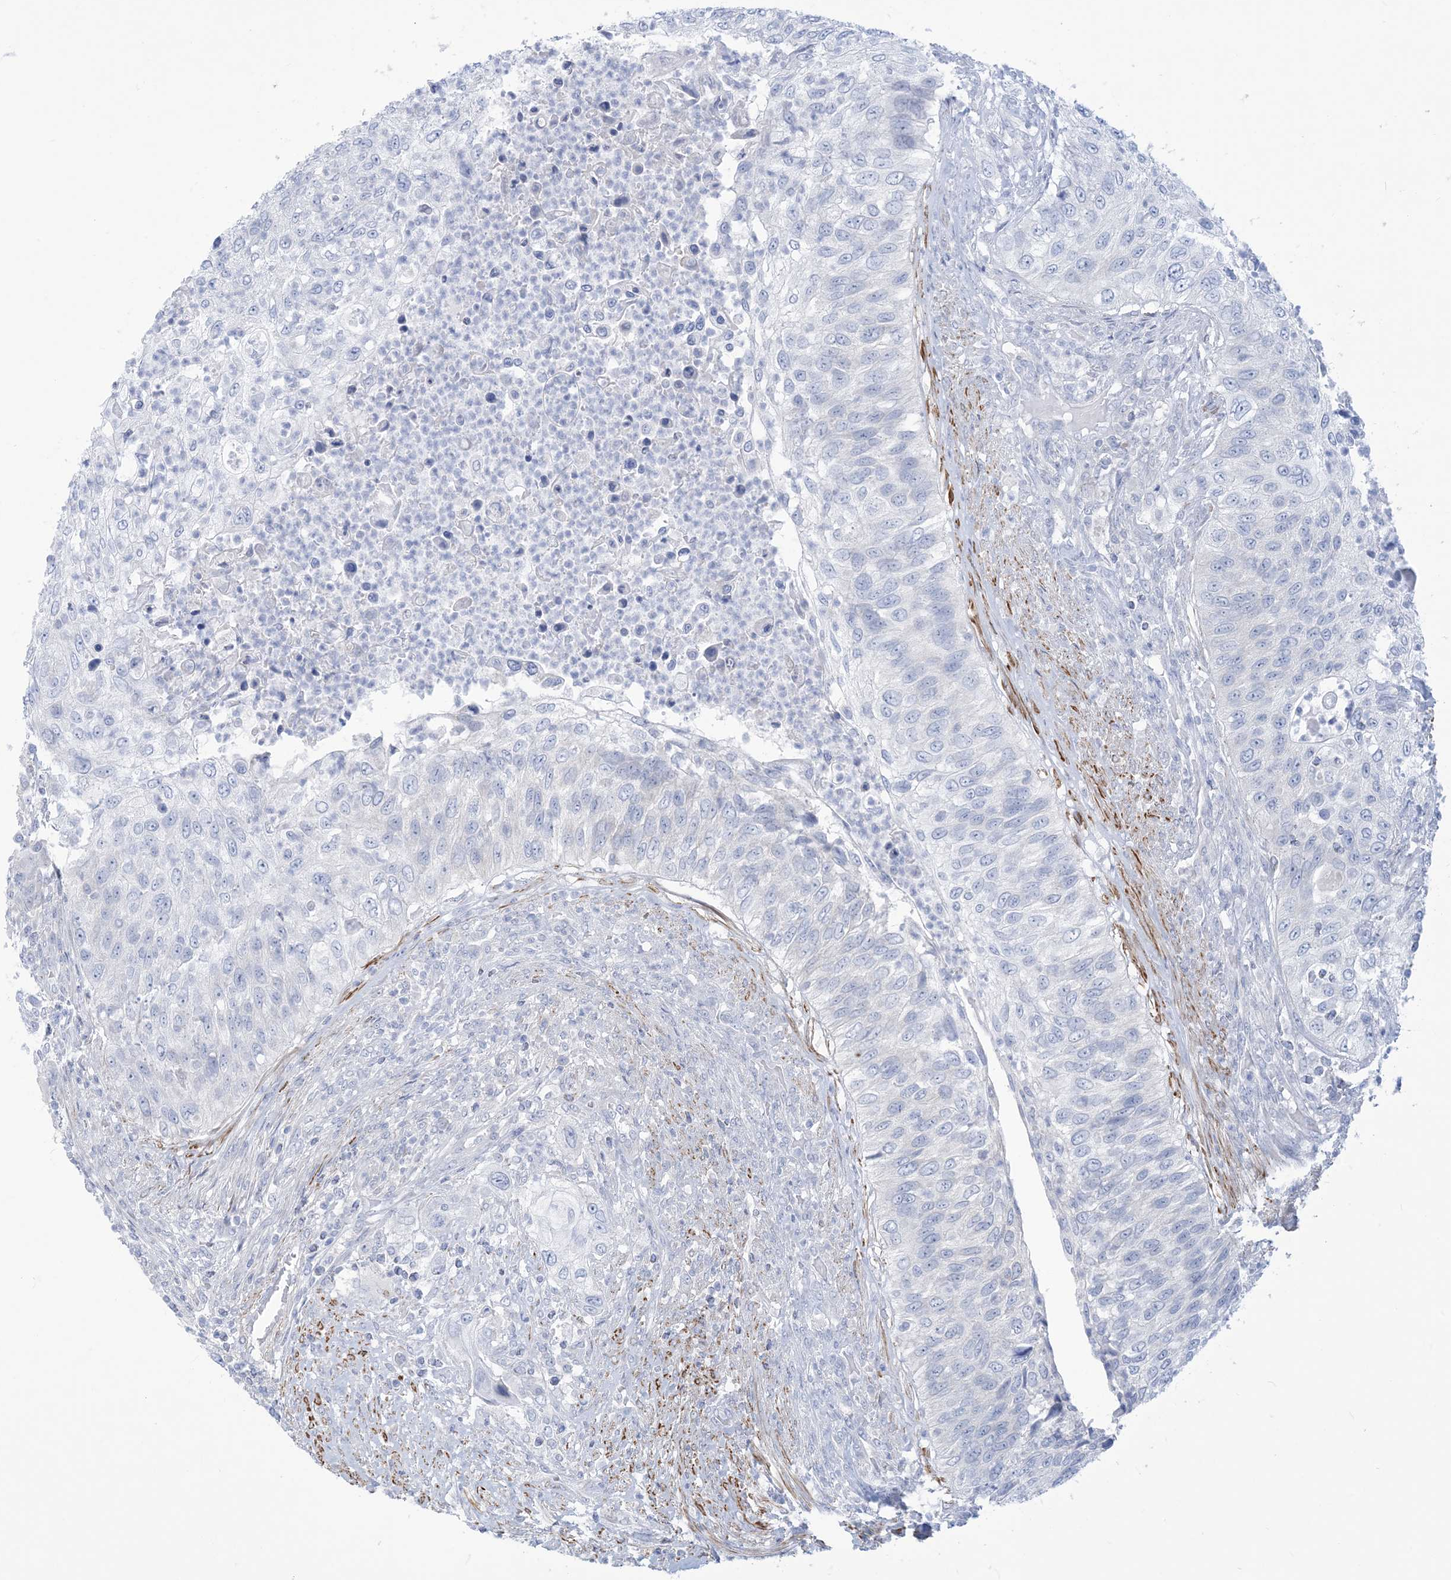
{"staining": {"intensity": "negative", "quantity": "none", "location": "none"}, "tissue": "urothelial cancer", "cell_type": "Tumor cells", "image_type": "cancer", "snomed": [{"axis": "morphology", "description": "Urothelial carcinoma, High grade"}, {"axis": "topography", "description": "Urinary bladder"}], "caption": "IHC image of neoplastic tissue: urothelial carcinoma (high-grade) stained with DAB (3,3'-diaminobenzidine) exhibits no significant protein expression in tumor cells.", "gene": "MARS2", "patient": {"sex": "female", "age": 60}}